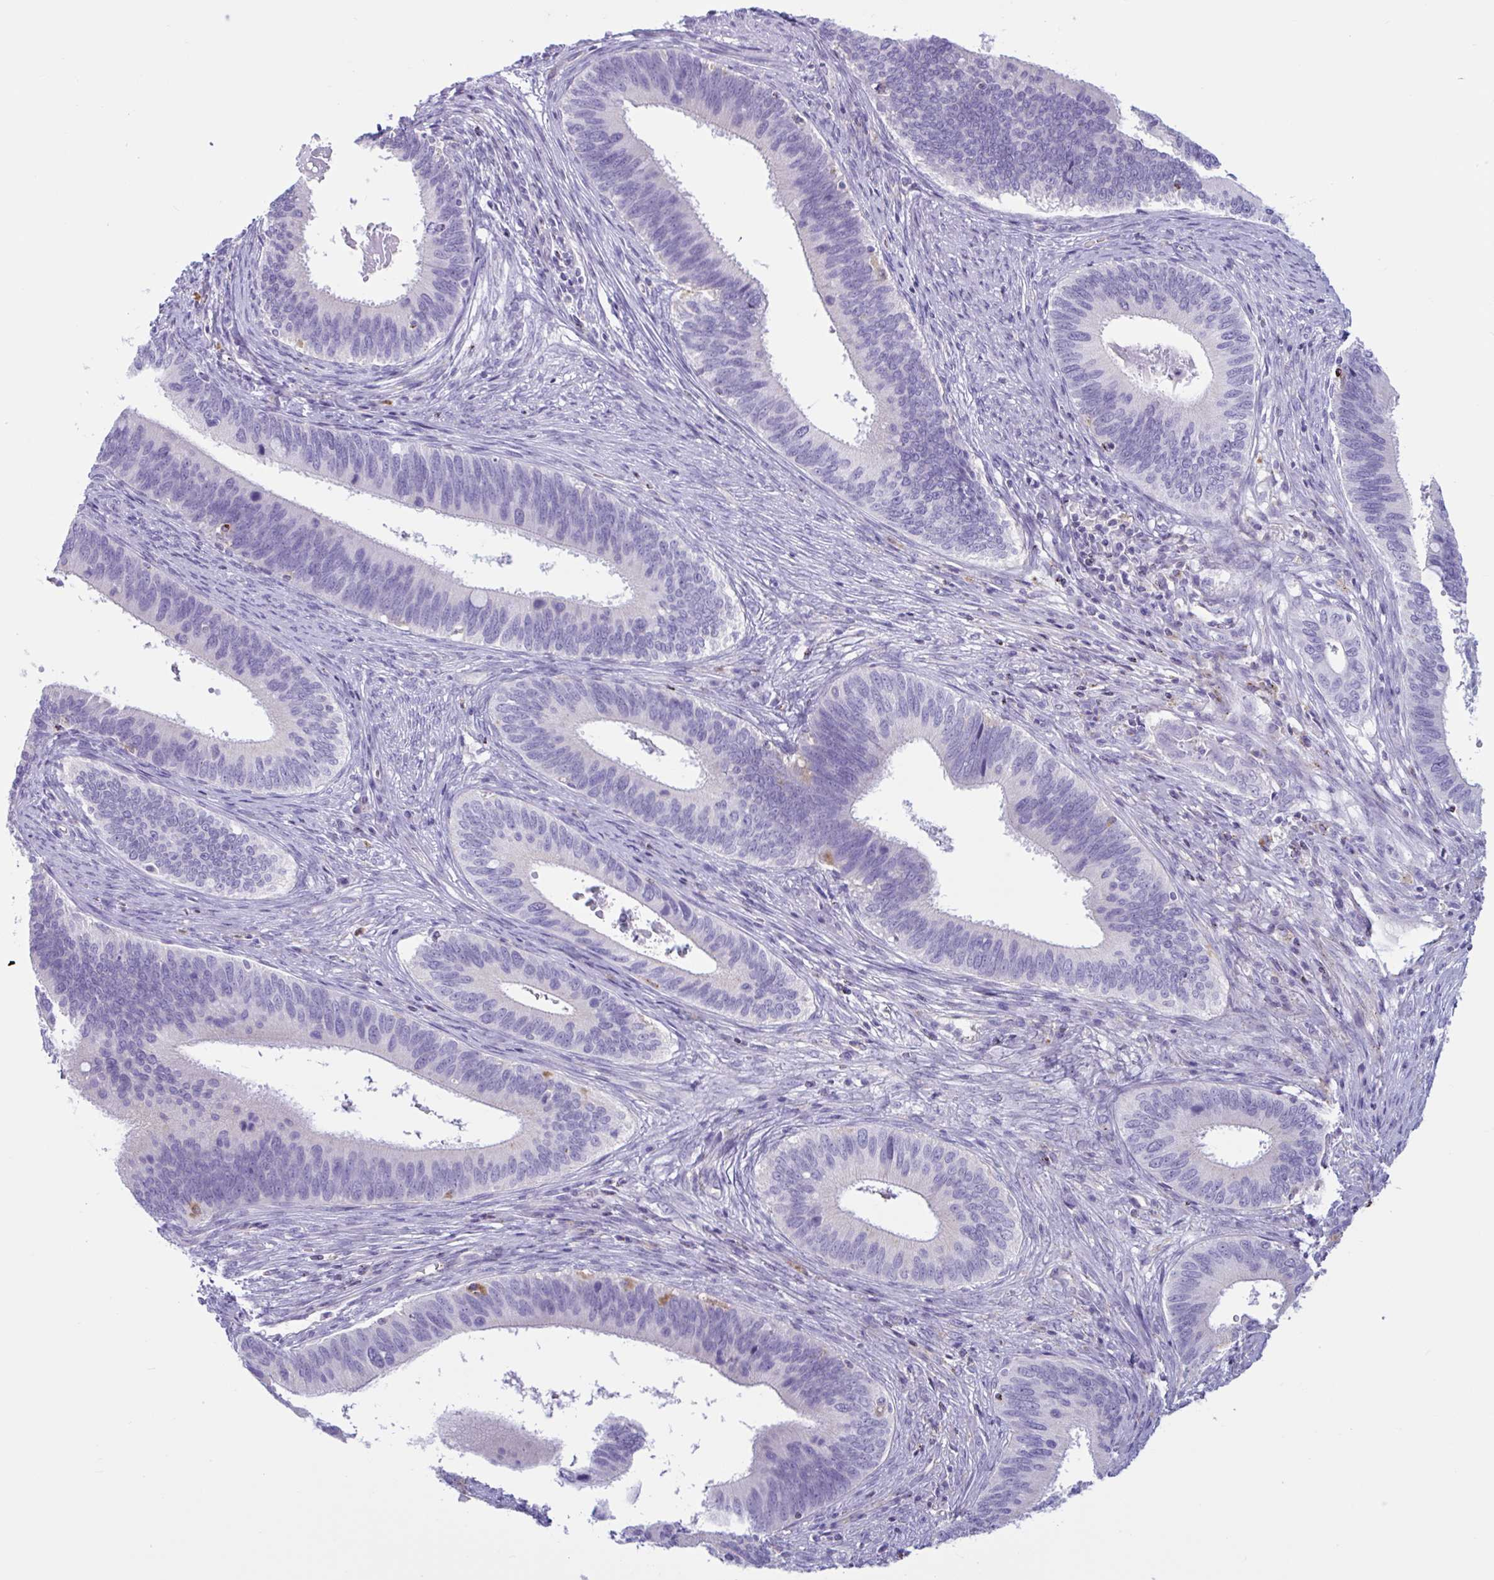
{"staining": {"intensity": "negative", "quantity": "none", "location": "none"}, "tissue": "cervical cancer", "cell_type": "Tumor cells", "image_type": "cancer", "snomed": [{"axis": "morphology", "description": "Adenocarcinoma, NOS"}, {"axis": "topography", "description": "Cervix"}], "caption": "A micrograph of human cervical adenocarcinoma is negative for staining in tumor cells.", "gene": "XCL1", "patient": {"sex": "female", "age": 42}}